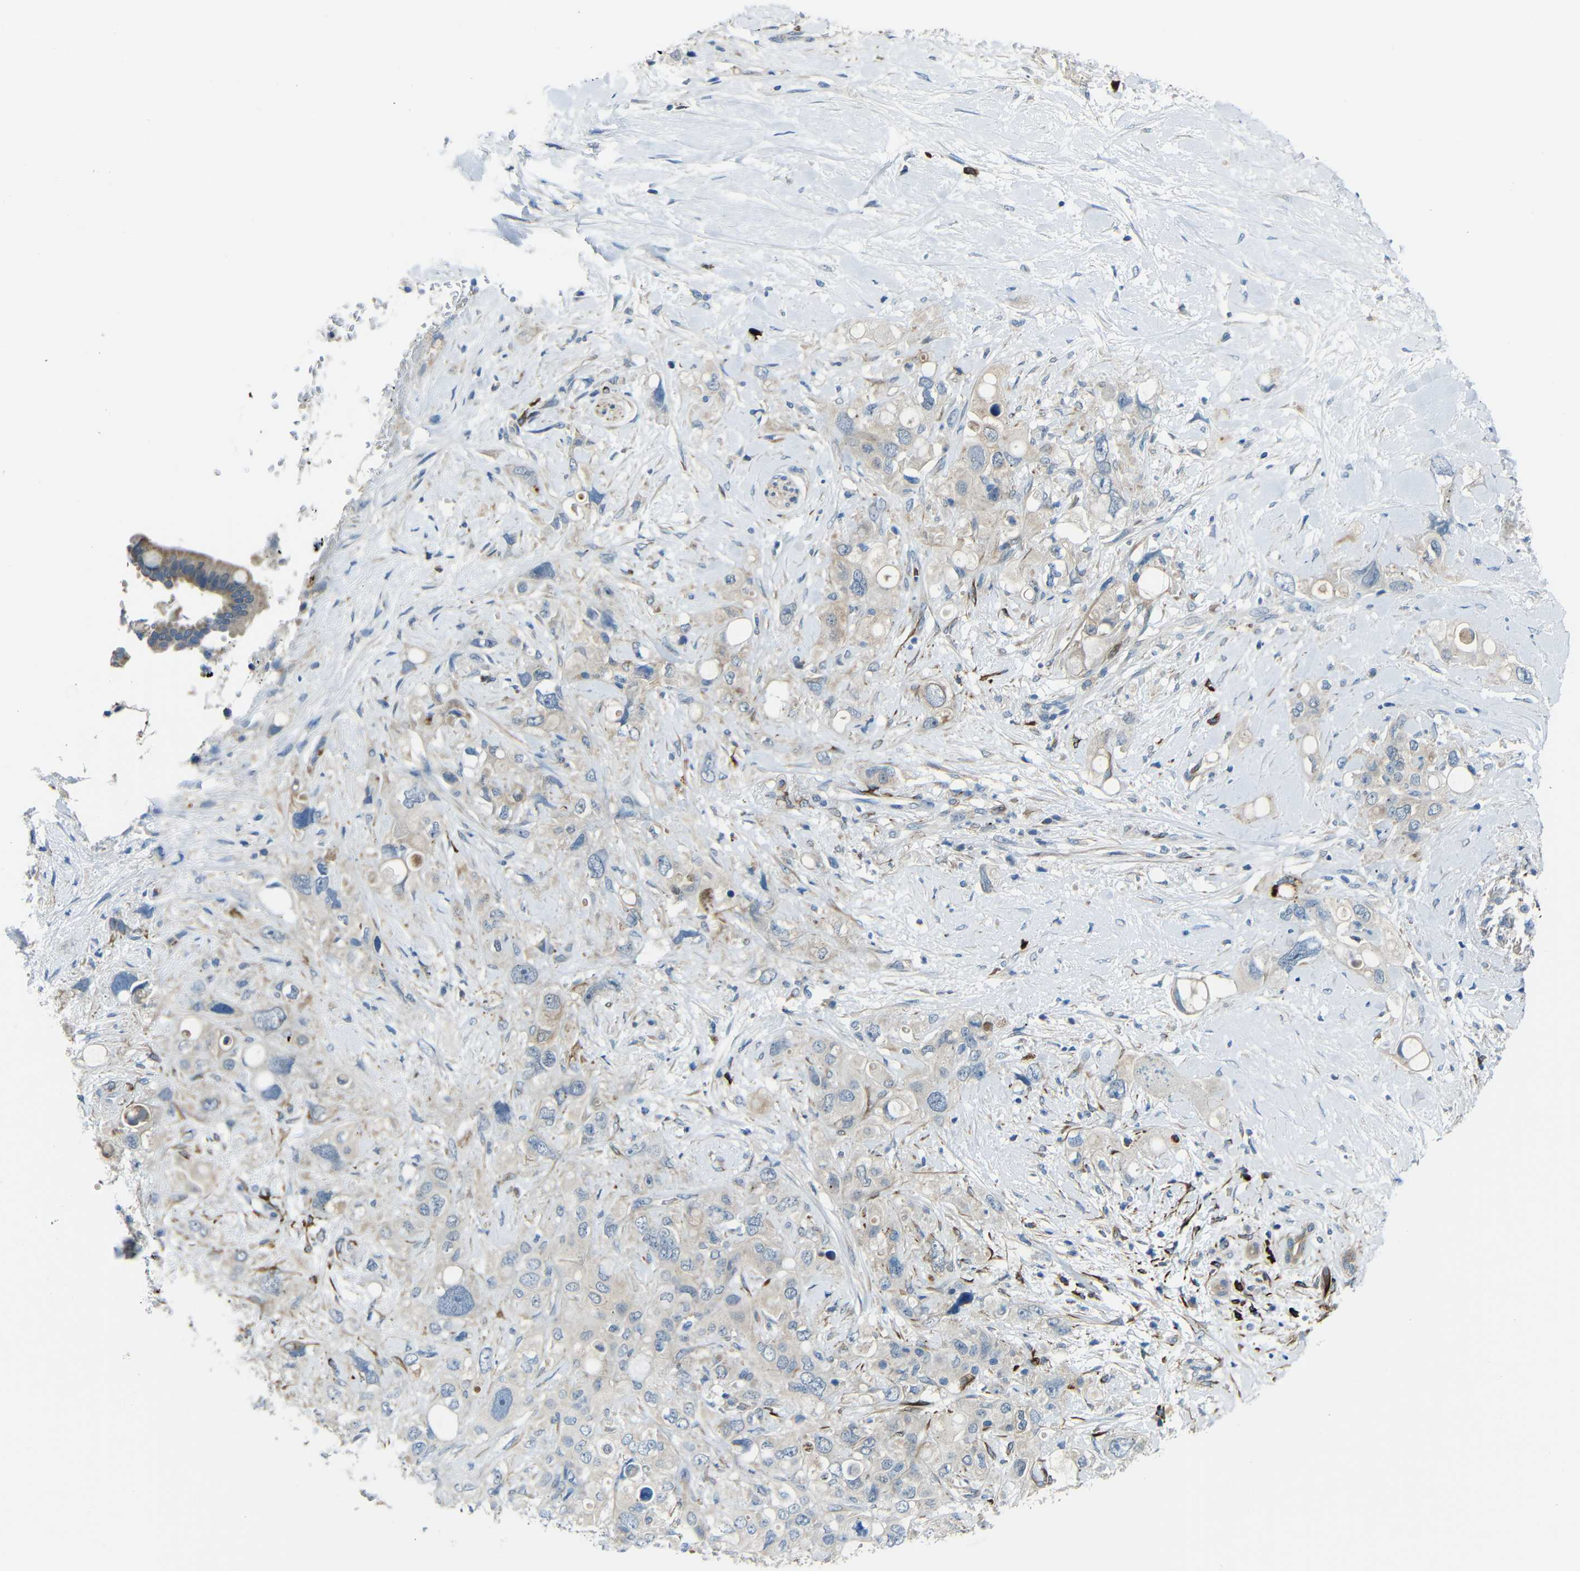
{"staining": {"intensity": "weak", "quantity": ">75%", "location": "cytoplasmic/membranous"}, "tissue": "pancreatic cancer", "cell_type": "Tumor cells", "image_type": "cancer", "snomed": [{"axis": "morphology", "description": "Adenocarcinoma, NOS"}, {"axis": "topography", "description": "Pancreas"}], "caption": "Weak cytoplasmic/membranous expression for a protein is present in about >75% of tumor cells of pancreatic cancer using immunohistochemistry.", "gene": "DCLK1", "patient": {"sex": "female", "age": 56}}